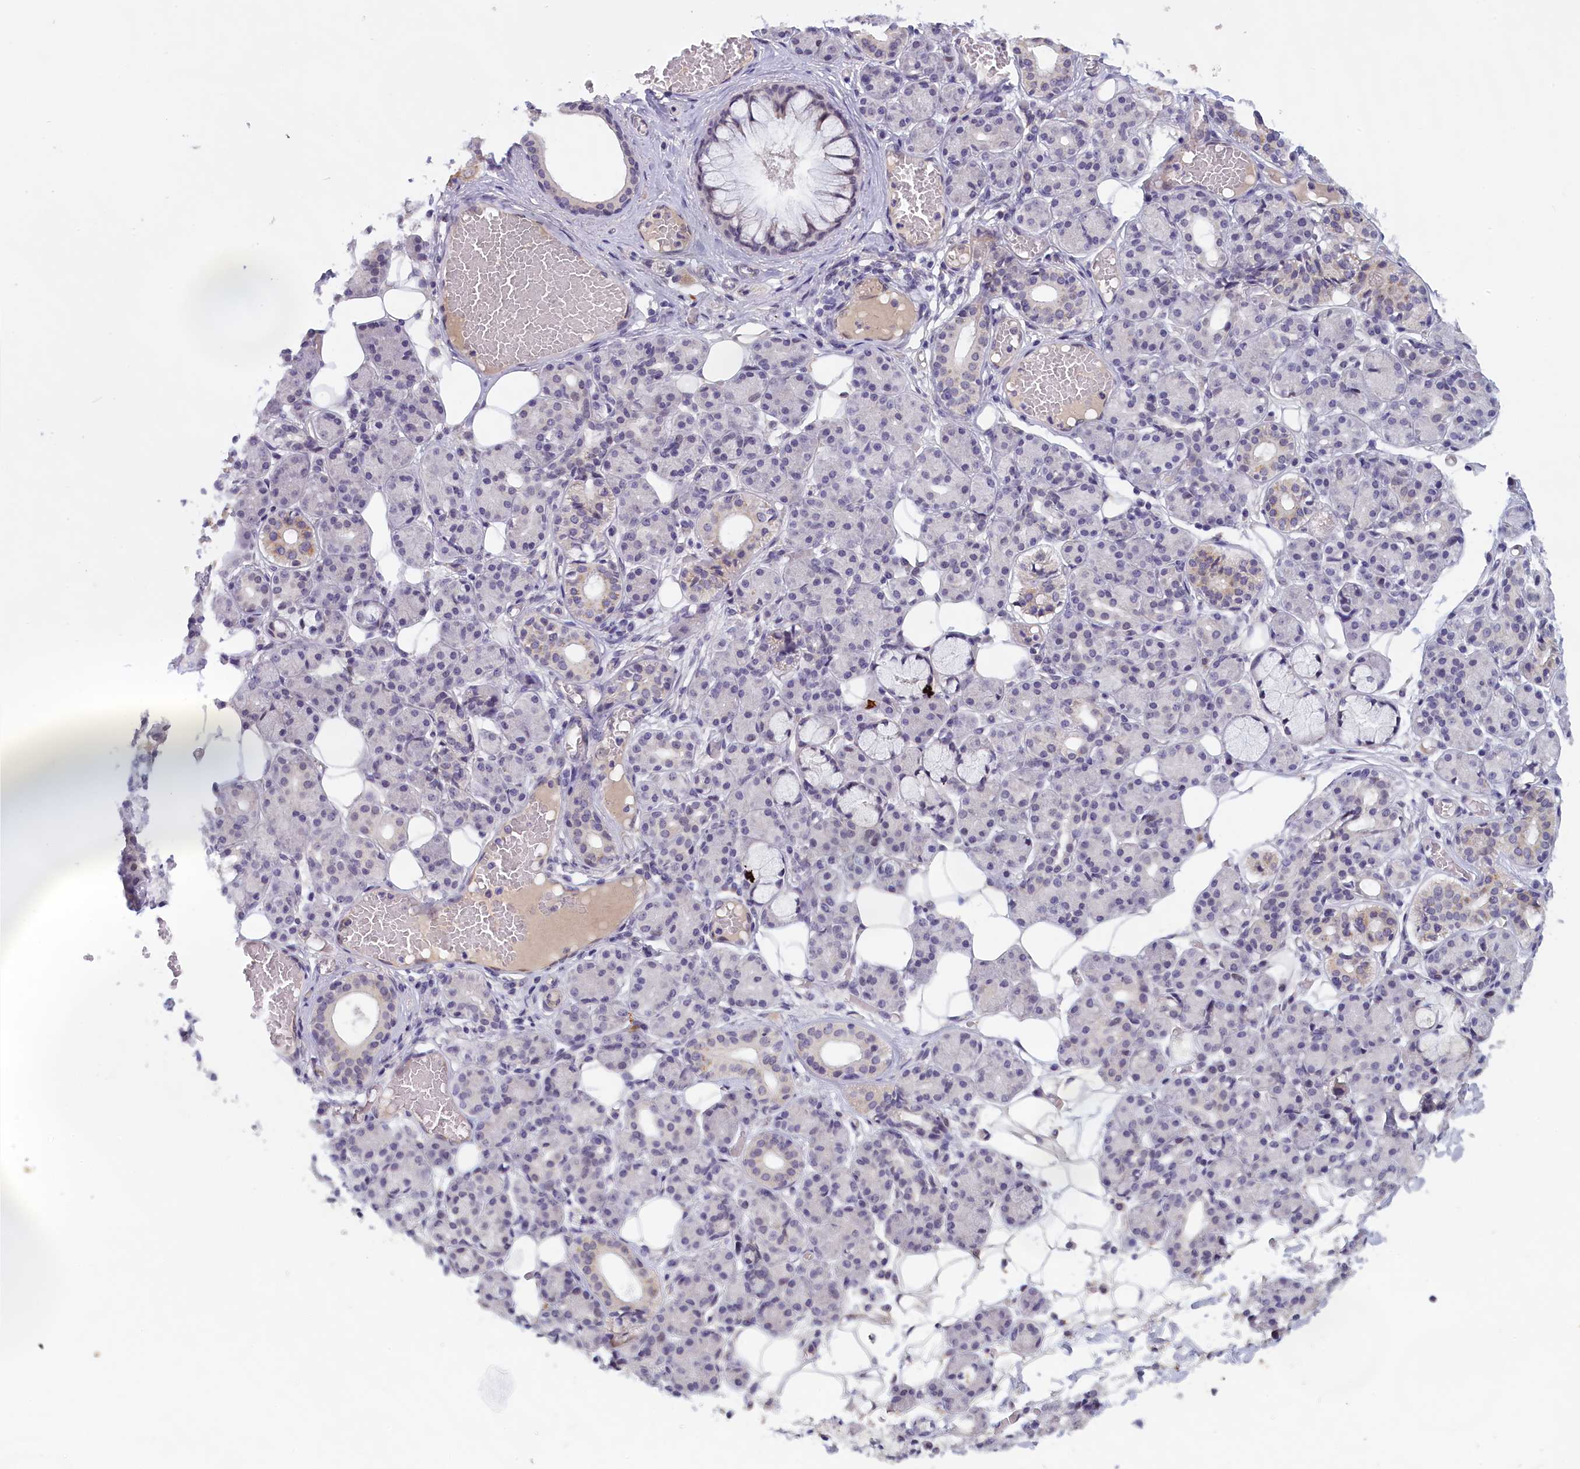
{"staining": {"intensity": "negative", "quantity": "none", "location": "none"}, "tissue": "salivary gland", "cell_type": "Glandular cells", "image_type": "normal", "snomed": [{"axis": "morphology", "description": "Normal tissue, NOS"}, {"axis": "topography", "description": "Salivary gland"}], "caption": "This is a micrograph of immunohistochemistry (IHC) staining of benign salivary gland, which shows no positivity in glandular cells. (DAB immunohistochemistry (IHC) visualized using brightfield microscopy, high magnification).", "gene": "IGFALS", "patient": {"sex": "male", "age": 63}}